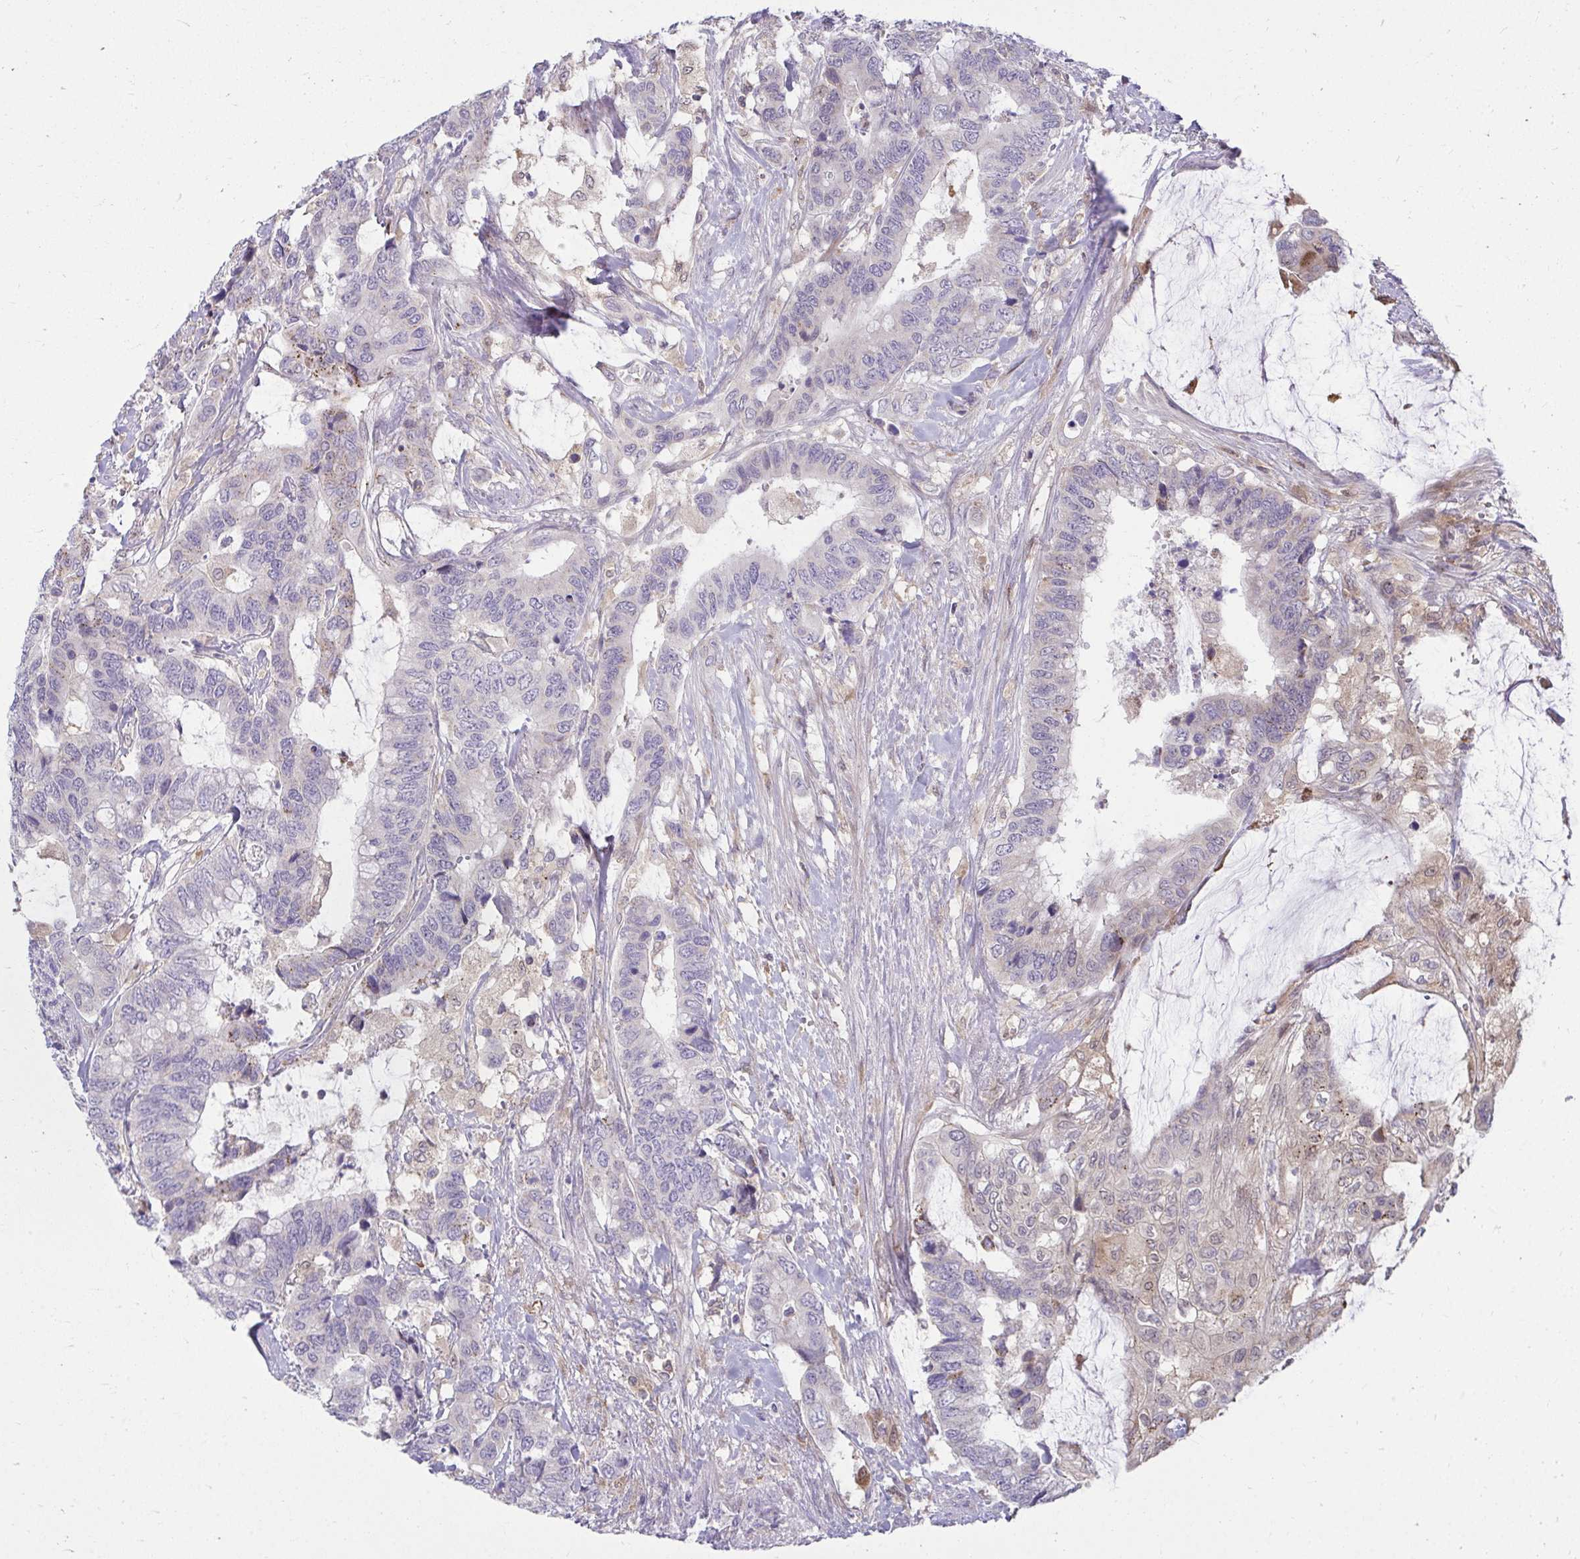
{"staining": {"intensity": "negative", "quantity": "none", "location": "none"}, "tissue": "colorectal cancer", "cell_type": "Tumor cells", "image_type": "cancer", "snomed": [{"axis": "morphology", "description": "Adenocarcinoma, NOS"}, {"axis": "topography", "description": "Rectum"}], "caption": "Immunohistochemistry (IHC) of human colorectal cancer (adenocarcinoma) shows no expression in tumor cells.", "gene": "C16orf54", "patient": {"sex": "female", "age": 59}}